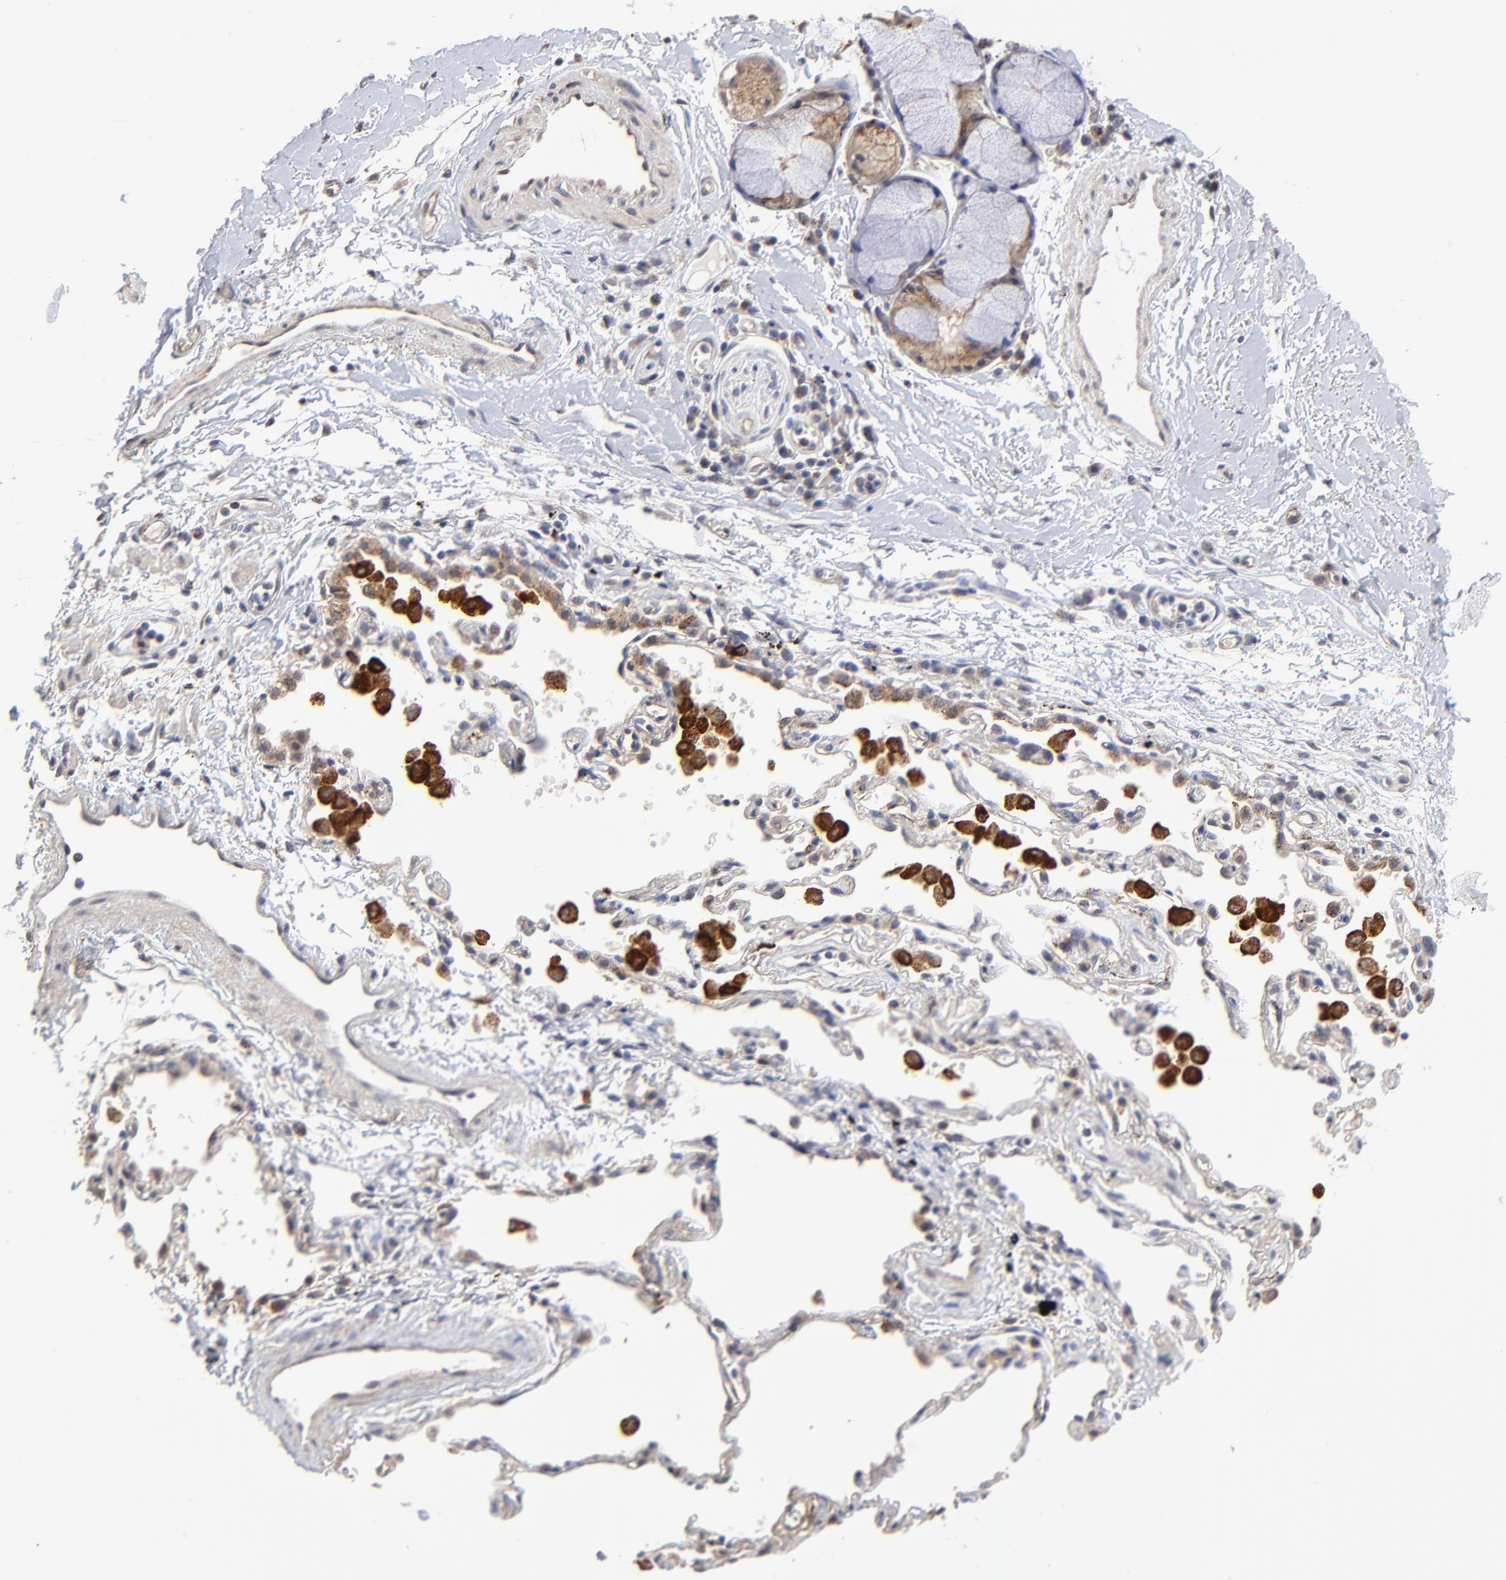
{"staining": {"intensity": "negative", "quantity": "none", "location": "none"}, "tissue": "adipose tissue", "cell_type": "Adipocytes", "image_type": "normal", "snomed": [{"axis": "morphology", "description": "Normal tissue, NOS"}, {"axis": "morphology", "description": "Adenocarcinoma, NOS"}, {"axis": "topography", "description": "Cartilage tissue"}, {"axis": "topography", "description": "Bronchus"}, {"axis": "topography", "description": "Lung"}], "caption": "Immunohistochemical staining of unremarkable adipose tissue shows no significant staining in adipocytes.", "gene": "PDE4B", "patient": {"sex": "female", "age": 67}}